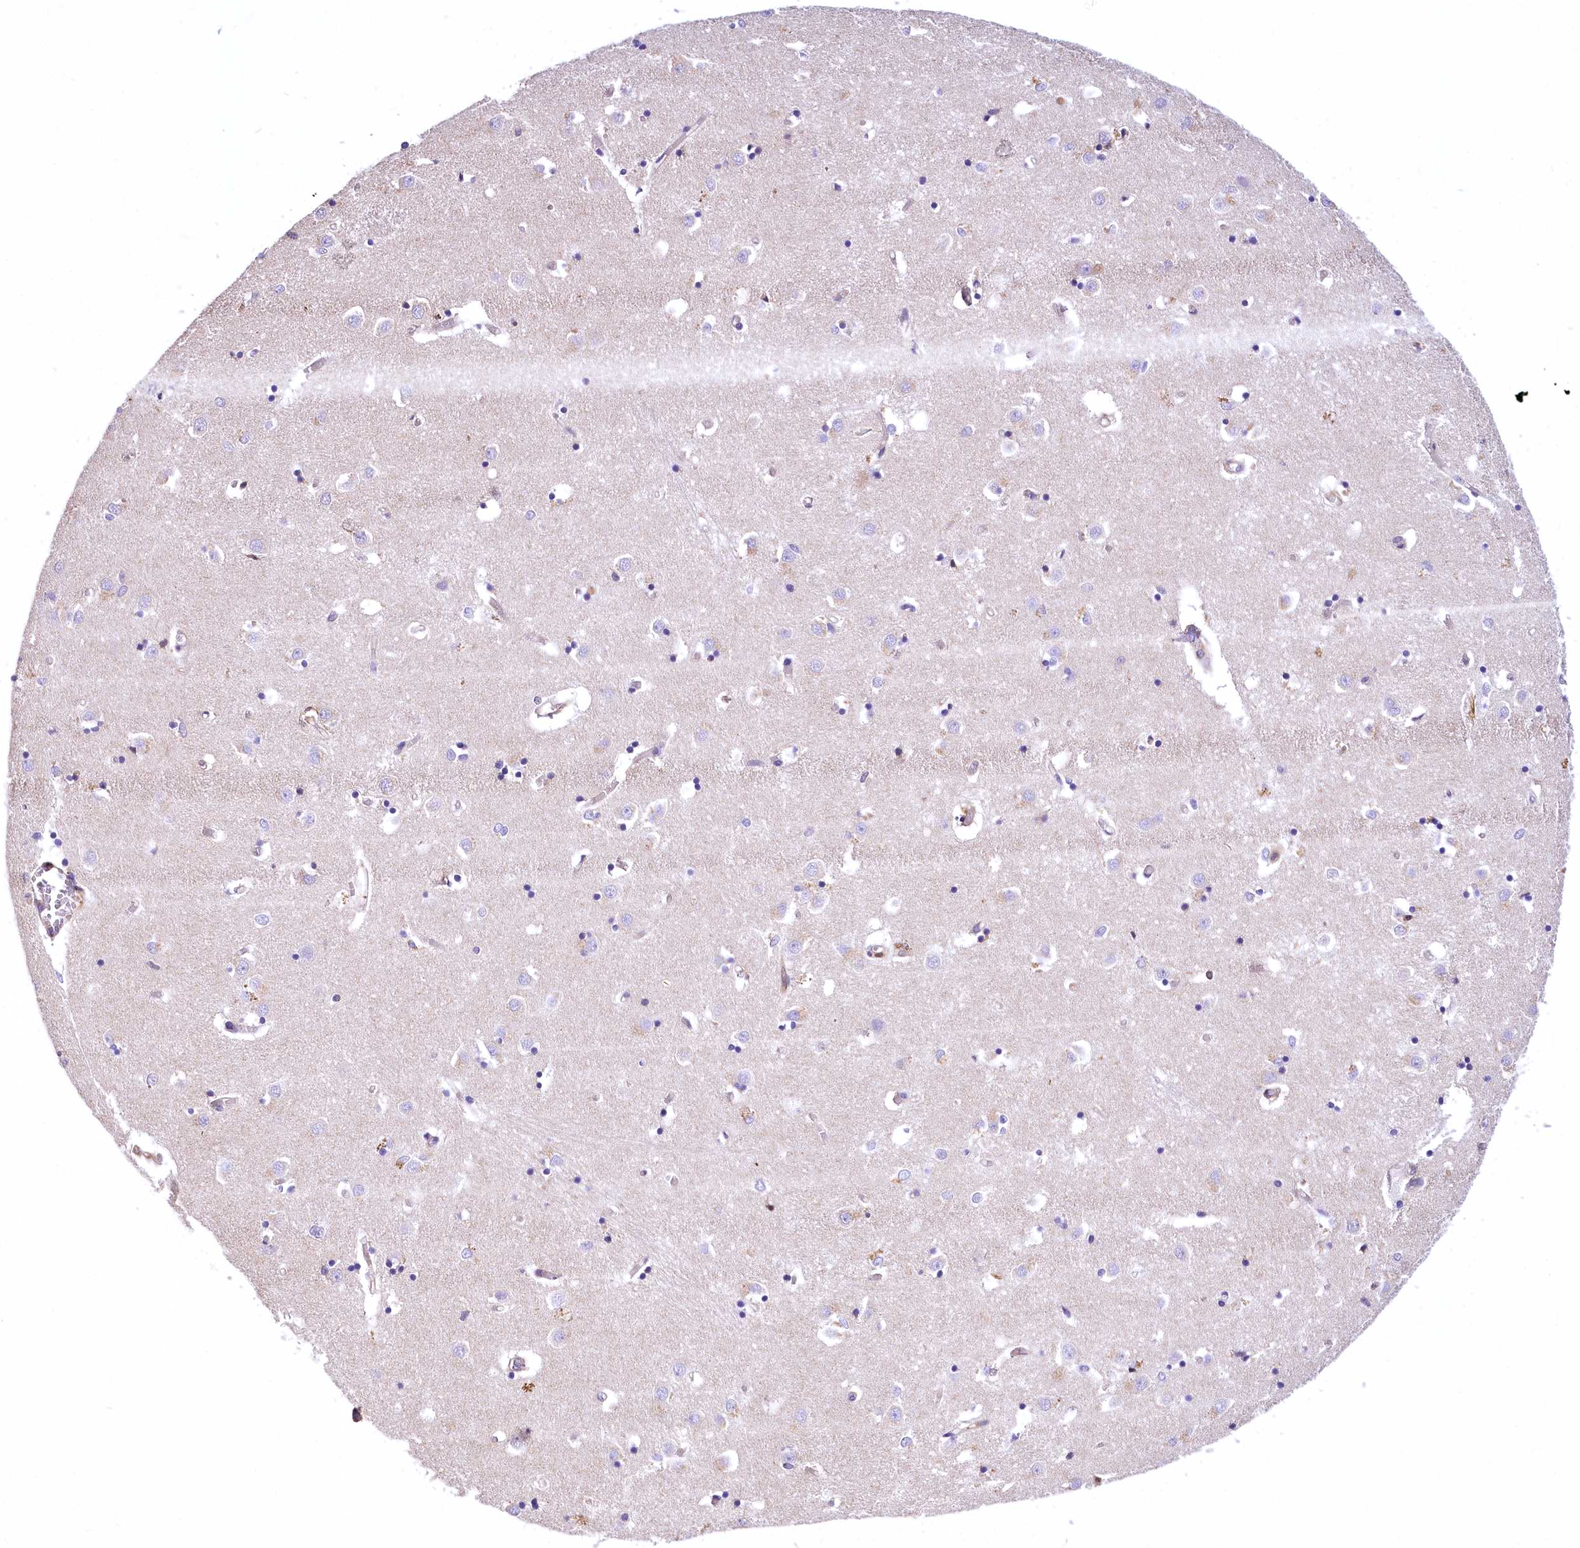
{"staining": {"intensity": "weak", "quantity": "<25%", "location": "cytoplasmic/membranous"}, "tissue": "caudate", "cell_type": "Glial cells", "image_type": "normal", "snomed": [{"axis": "morphology", "description": "Normal tissue, NOS"}, {"axis": "topography", "description": "Lateral ventricle wall"}], "caption": "Caudate stained for a protein using IHC shows no expression glial cells.", "gene": "DPP3", "patient": {"sex": "male", "age": 70}}